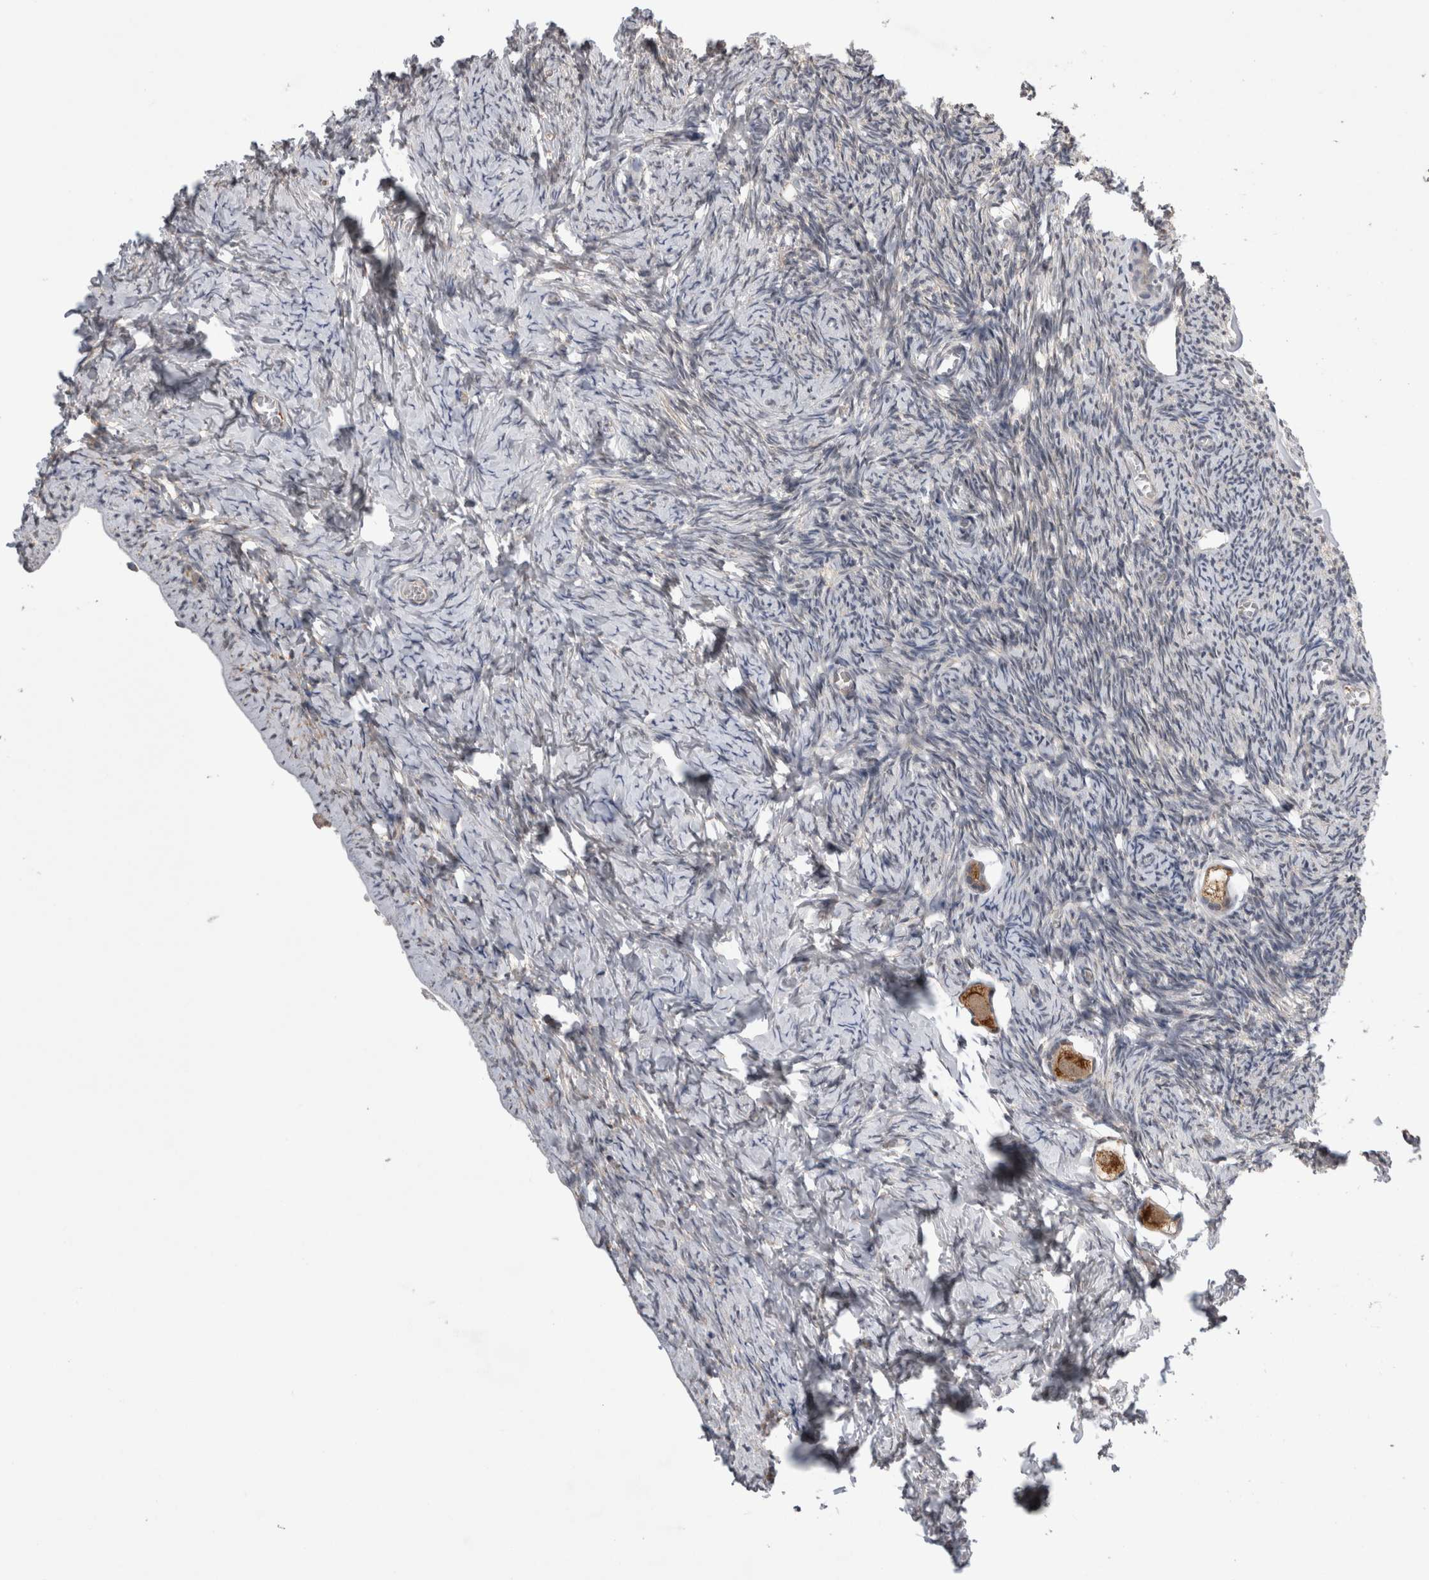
{"staining": {"intensity": "moderate", "quantity": ">75%", "location": "cytoplasmic/membranous"}, "tissue": "ovary", "cell_type": "Follicle cells", "image_type": "normal", "snomed": [{"axis": "morphology", "description": "Normal tissue, NOS"}, {"axis": "topography", "description": "Ovary"}], "caption": "Immunohistochemical staining of benign ovary demonstrates >75% levels of moderate cytoplasmic/membranous protein staining in approximately >75% of follicle cells. (Brightfield microscopy of DAB IHC at high magnification).", "gene": "ARHGAP29", "patient": {"sex": "female", "age": 27}}